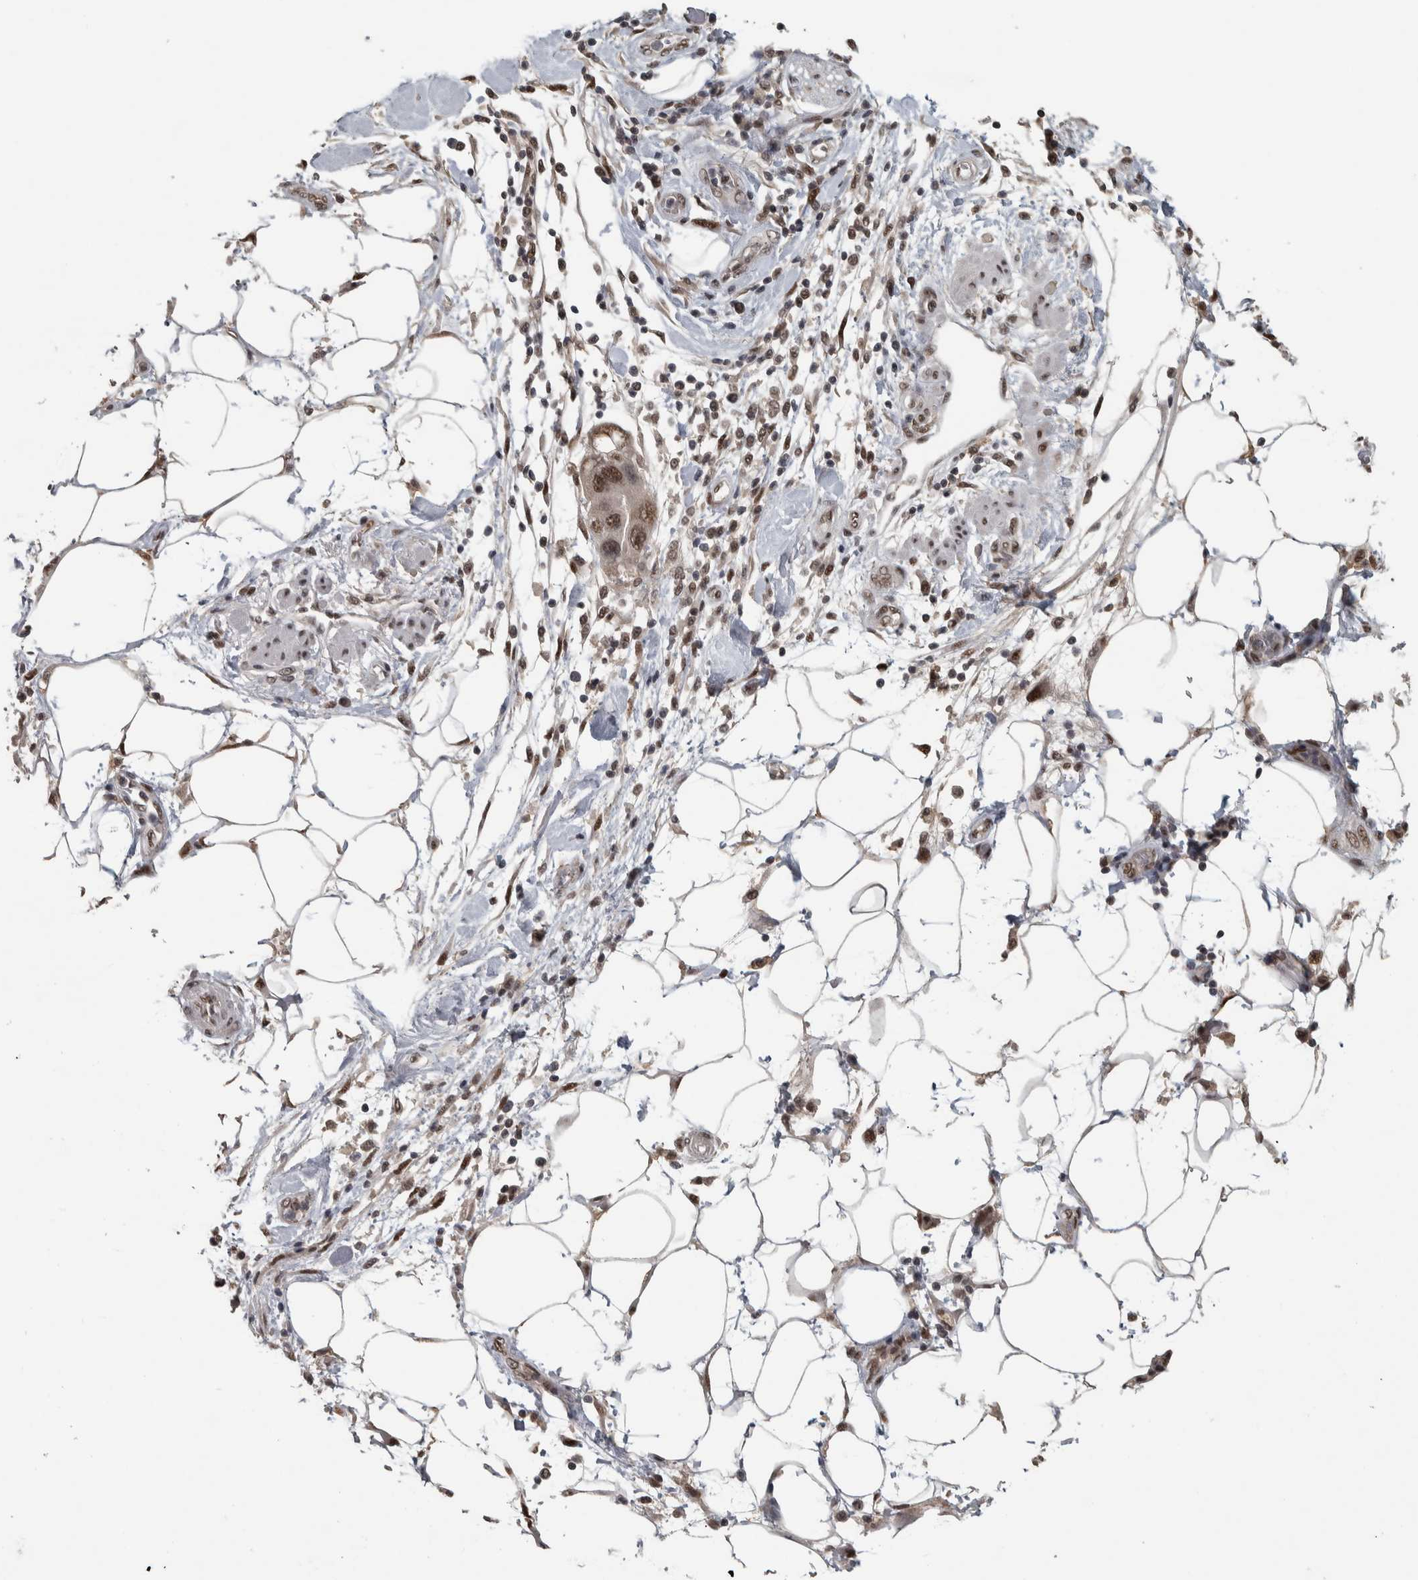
{"staining": {"intensity": "moderate", "quantity": ">75%", "location": "nuclear"}, "tissue": "pancreatic cancer", "cell_type": "Tumor cells", "image_type": "cancer", "snomed": [{"axis": "morphology", "description": "Normal tissue, NOS"}, {"axis": "morphology", "description": "Adenocarcinoma, NOS"}, {"axis": "topography", "description": "Pancreas"}], "caption": "IHC staining of pancreatic cancer (adenocarcinoma), which exhibits medium levels of moderate nuclear staining in about >75% of tumor cells indicating moderate nuclear protein staining. The staining was performed using DAB (3,3'-diaminobenzidine) (brown) for protein detection and nuclei were counterstained in hematoxylin (blue).", "gene": "DDX42", "patient": {"sex": "female", "age": 71}}